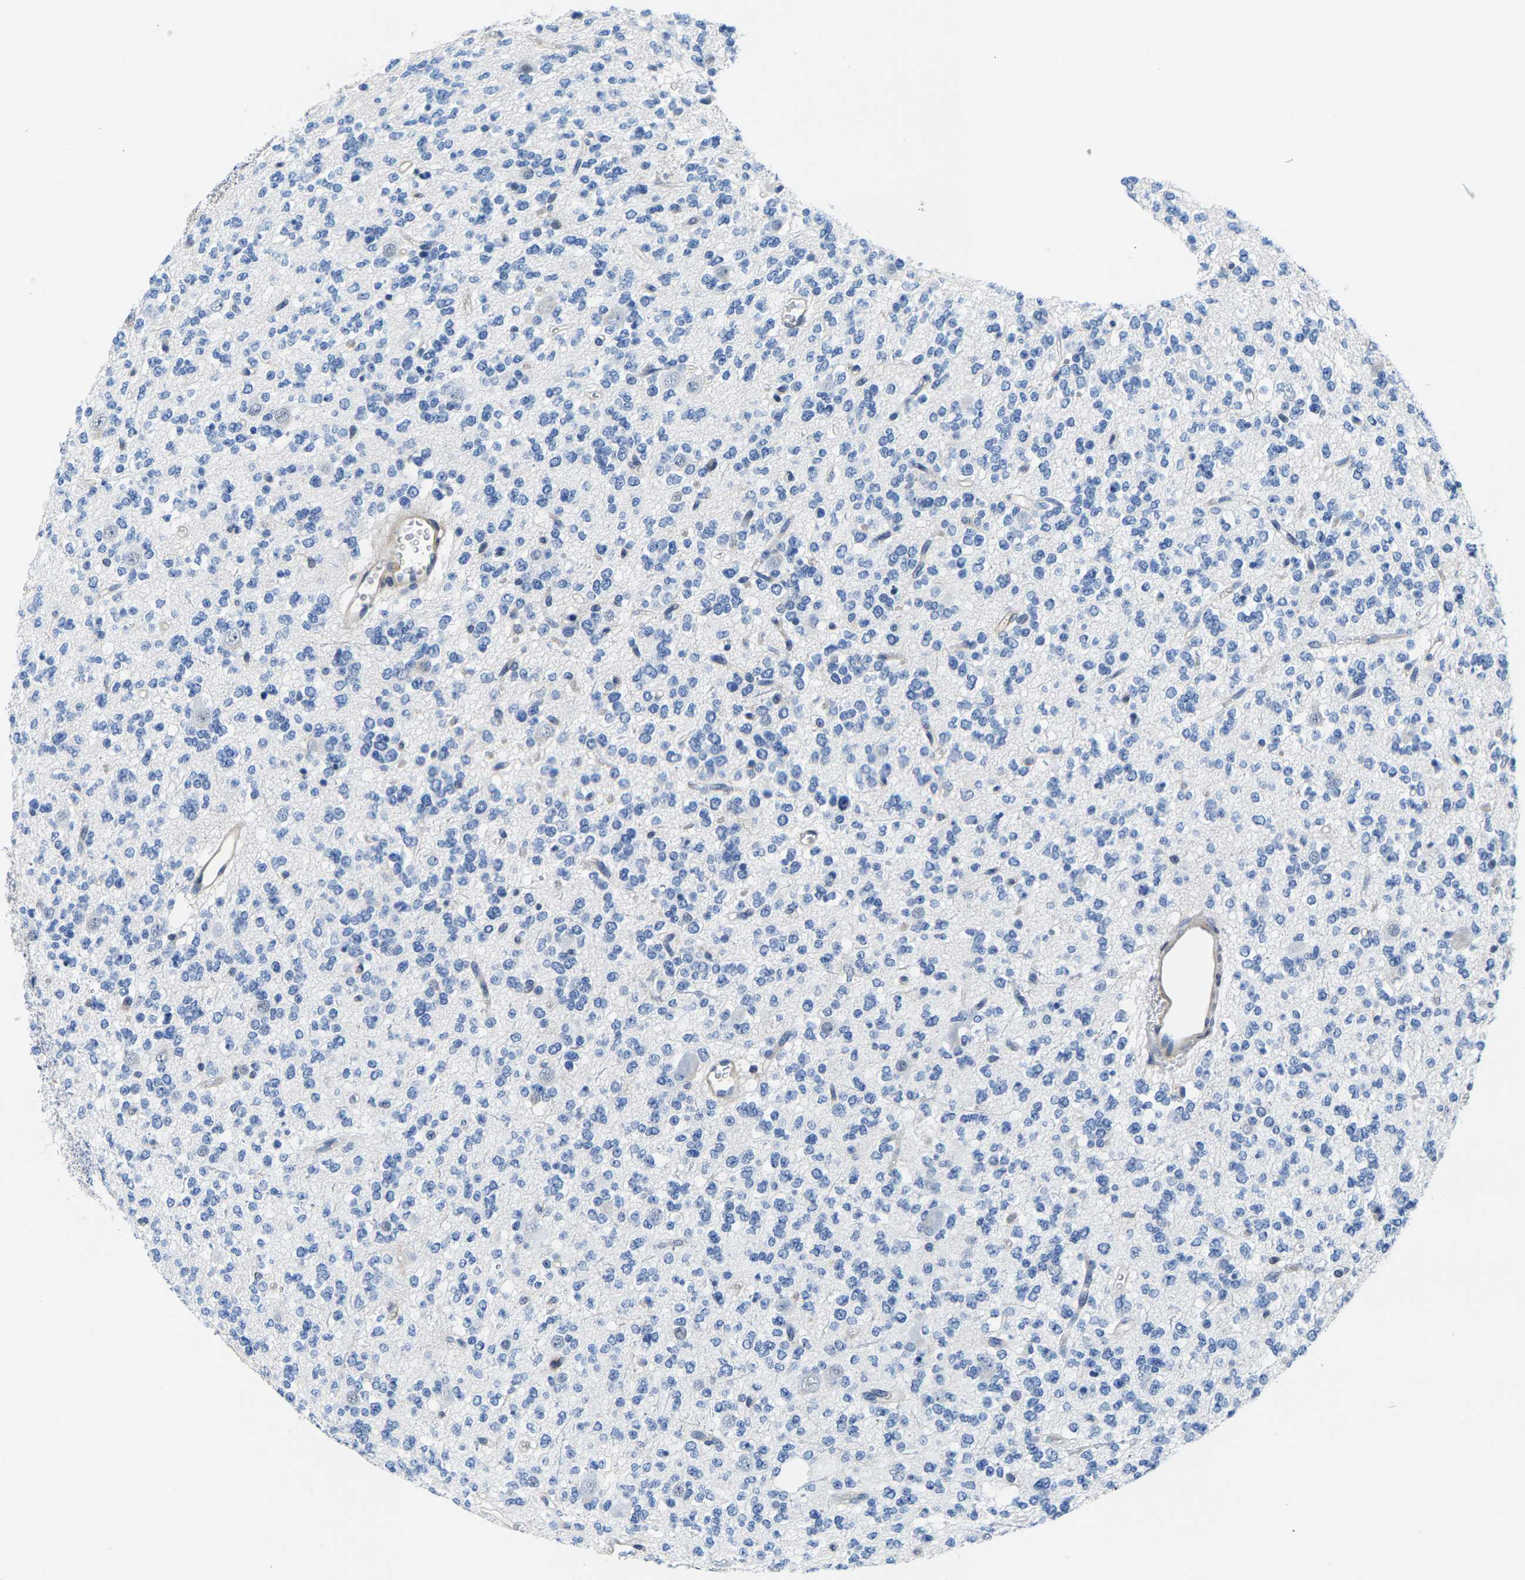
{"staining": {"intensity": "negative", "quantity": "none", "location": "none"}, "tissue": "glioma", "cell_type": "Tumor cells", "image_type": "cancer", "snomed": [{"axis": "morphology", "description": "Glioma, malignant, Low grade"}, {"axis": "topography", "description": "Brain"}], "caption": "Immunohistochemistry (IHC) image of neoplastic tissue: malignant low-grade glioma stained with DAB reveals no significant protein expression in tumor cells.", "gene": "SSH3", "patient": {"sex": "male", "age": 38}}